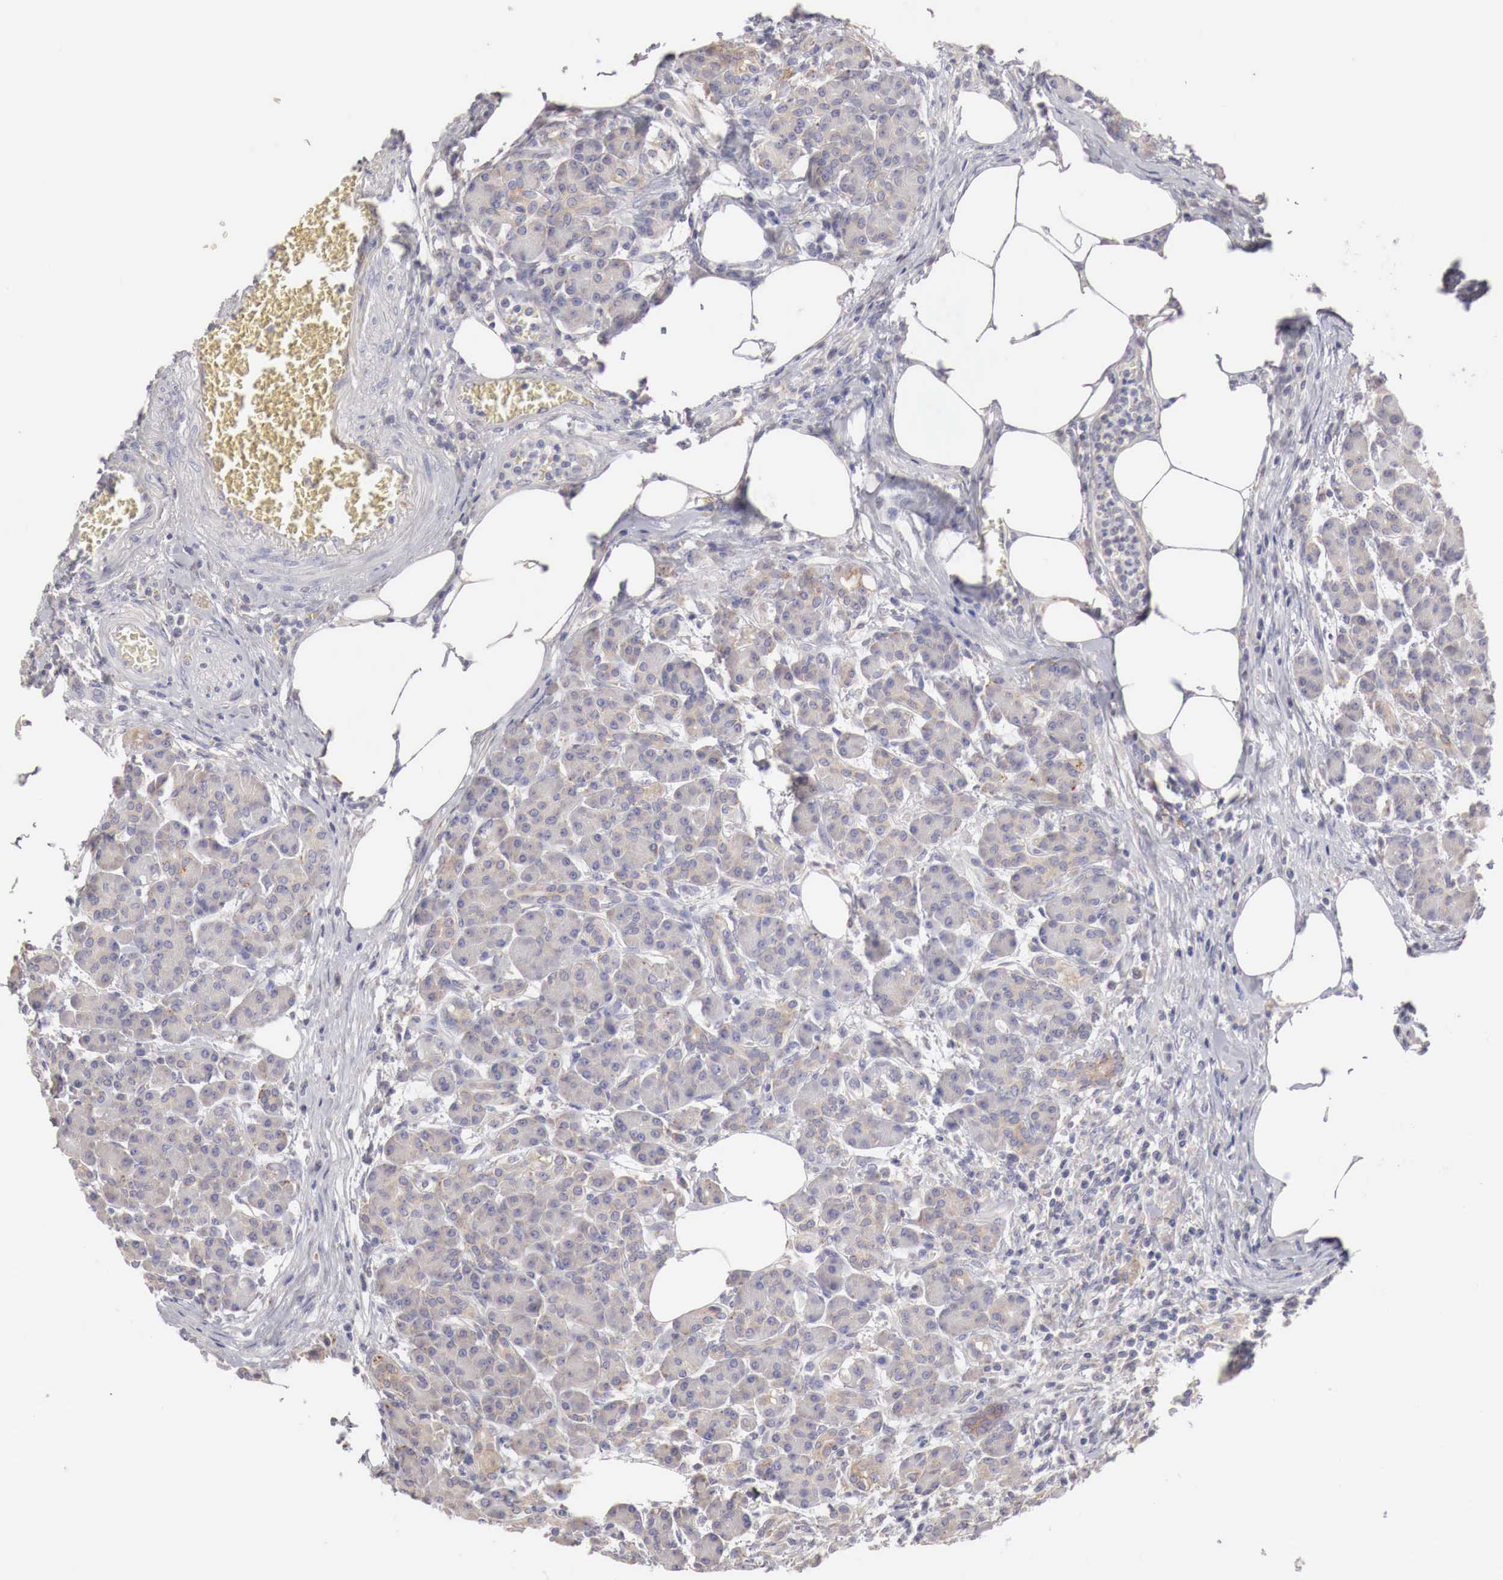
{"staining": {"intensity": "weak", "quantity": "25%-75%", "location": "cytoplasmic/membranous"}, "tissue": "pancreas", "cell_type": "Exocrine glandular cells", "image_type": "normal", "snomed": [{"axis": "morphology", "description": "Normal tissue, NOS"}, {"axis": "topography", "description": "Pancreas"}], "caption": "Protein expression analysis of benign human pancreas reveals weak cytoplasmic/membranous expression in about 25%-75% of exocrine glandular cells. Using DAB (brown) and hematoxylin (blue) stains, captured at high magnification using brightfield microscopy.", "gene": "NSDHL", "patient": {"sex": "female", "age": 73}}